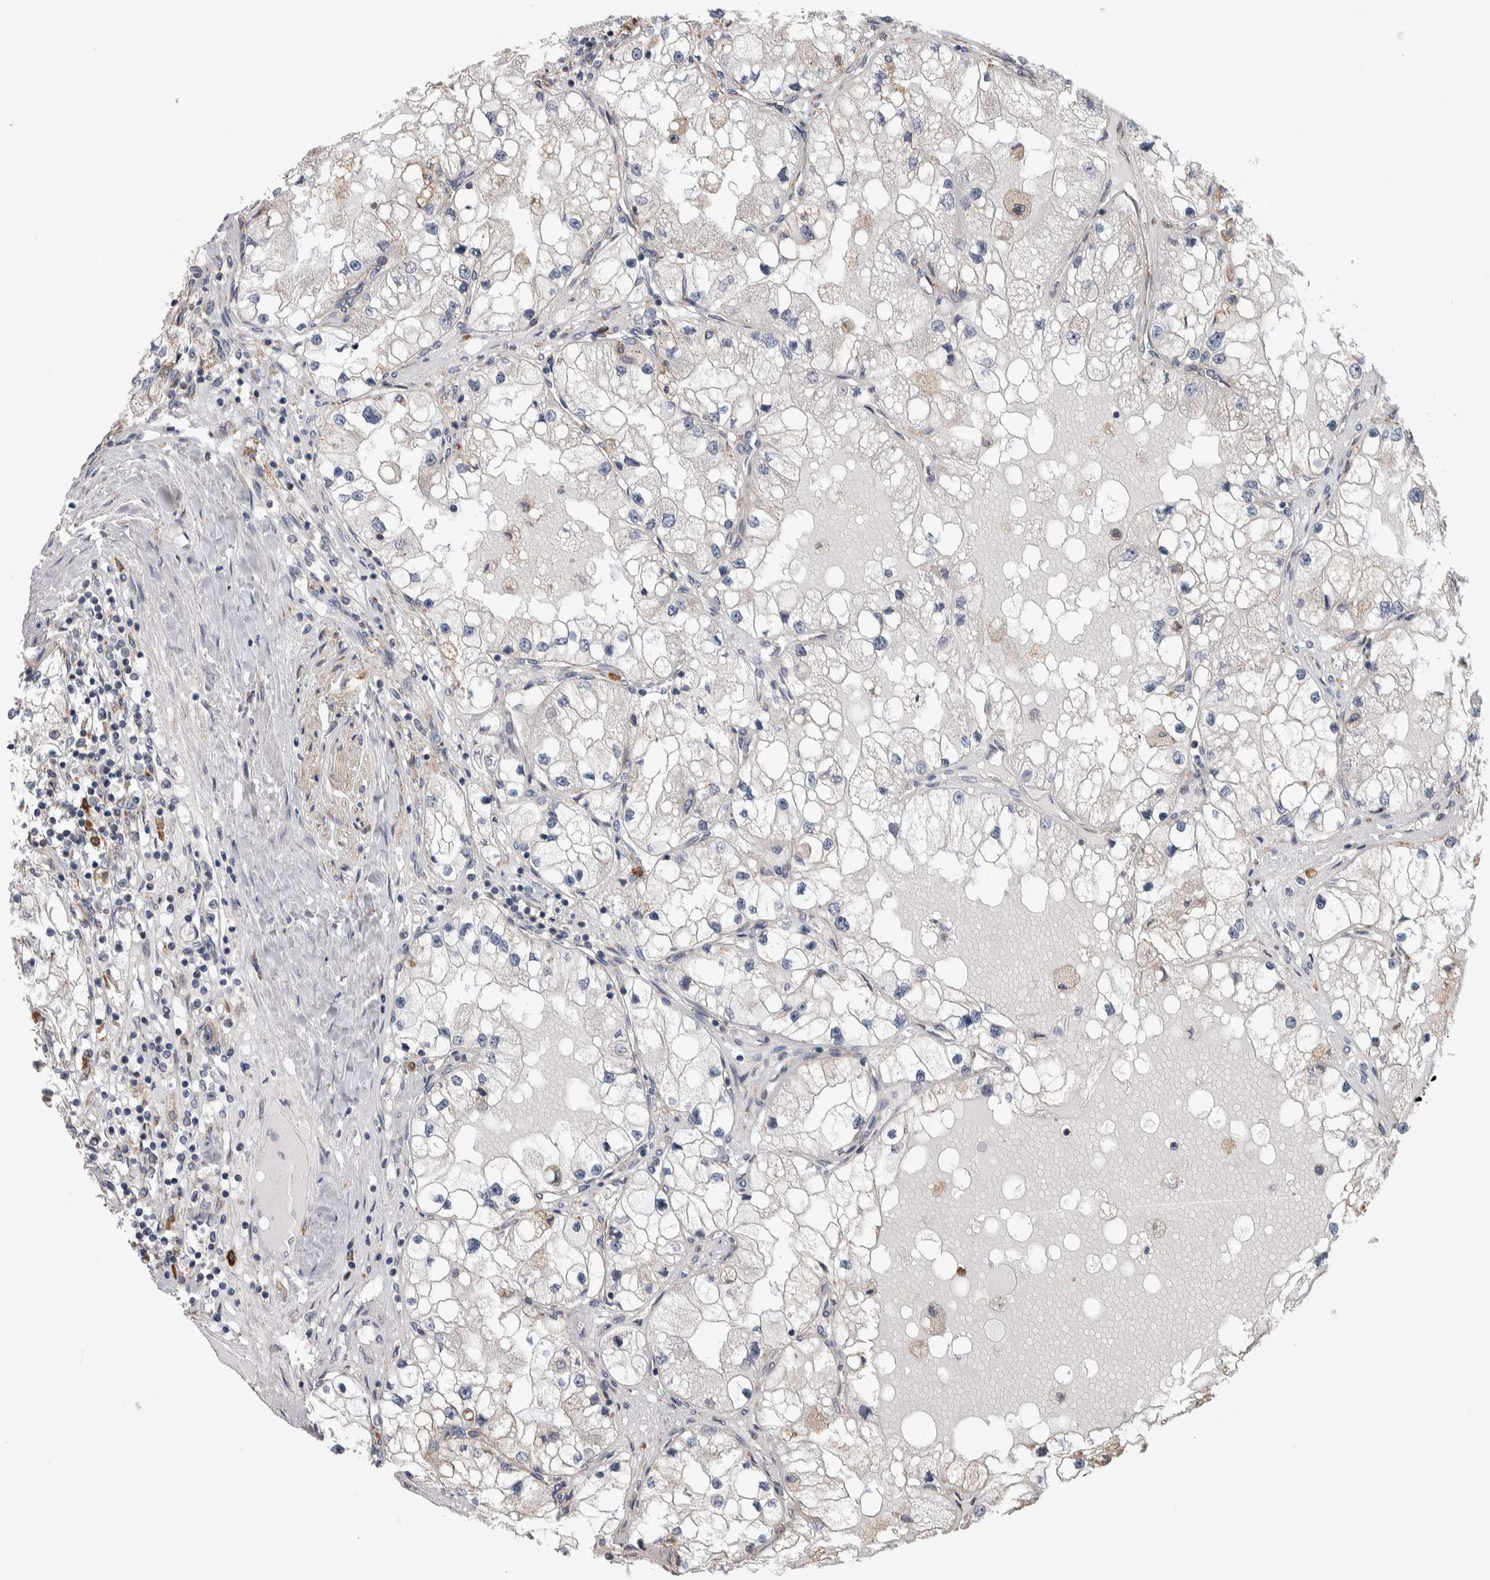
{"staining": {"intensity": "negative", "quantity": "none", "location": "none"}, "tissue": "renal cancer", "cell_type": "Tumor cells", "image_type": "cancer", "snomed": [{"axis": "morphology", "description": "Adenocarcinoma, NOS"}, {"axis": "topography", "description": "Kidney"}], "caption": "DAB (3,3'-diaminobenzidine) immunohistochemical staining of human renal cancer (adenocarcinoma) reveals no significant positivity in tumor cells. (Immunohistochemistry, brightfield microscopy, high magnification).", "gene": "IBTK", "patient": {"sex": "male", "age": 68}}